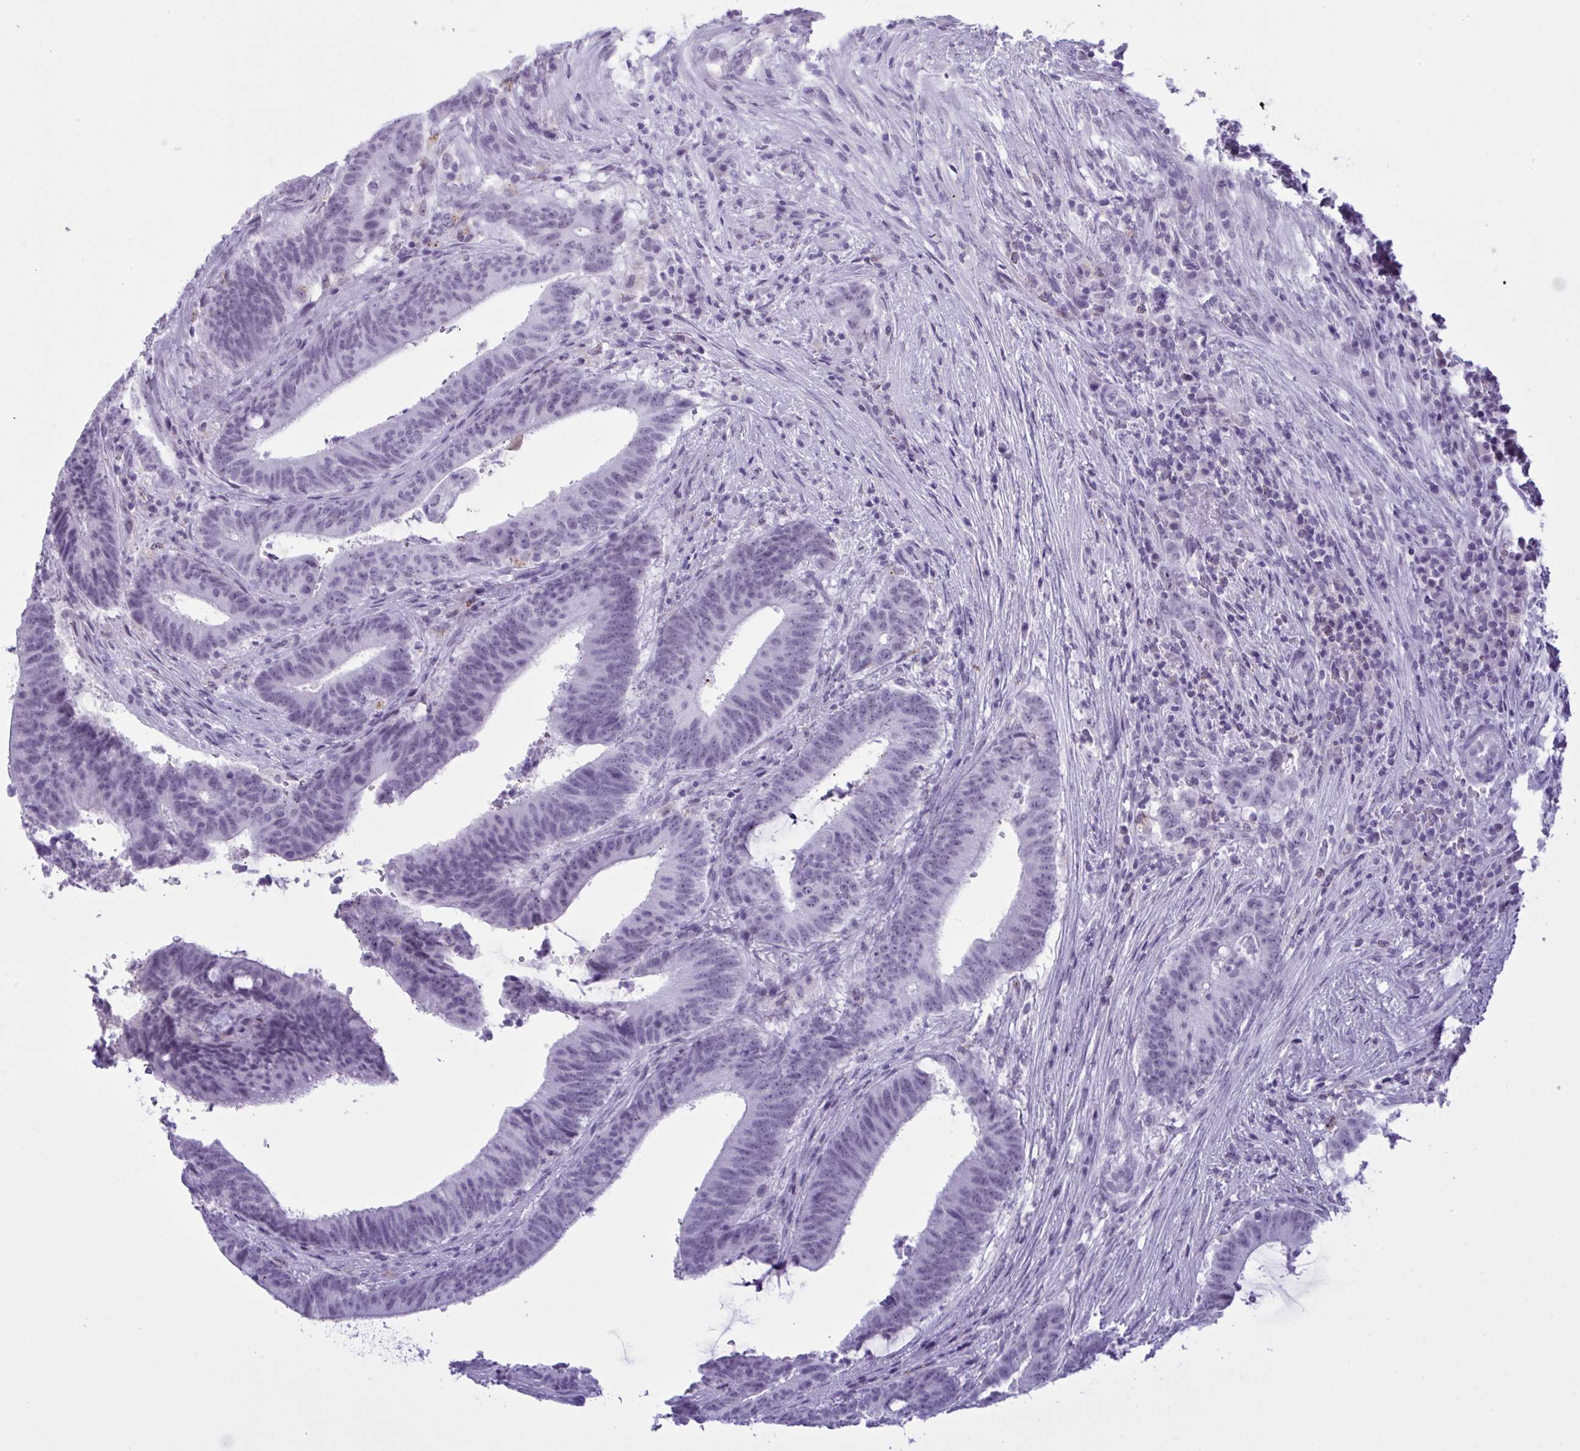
{"staining": {"intensity": "negative", "quantity": "none", "location": "none"}, "tissue": "colorectal cancer", "cell_type": "Tumor cells", "image_type": "cancer", "snomed": [{"axis": "morphology", "description": "Adenocarcinoma, NOS"}, {"axis": "topography", "description": "Colon"}], "caption": "The histopathology image demonstrates no significant positivity in tumor cells of adenocarcinoma (colorectal). (Brightfield microscopy of DAB (3,3'-diaminobenzidine) IHC at high magnification).", "gene": "ELN", "patient": {"sex": "female", "age": 43}}